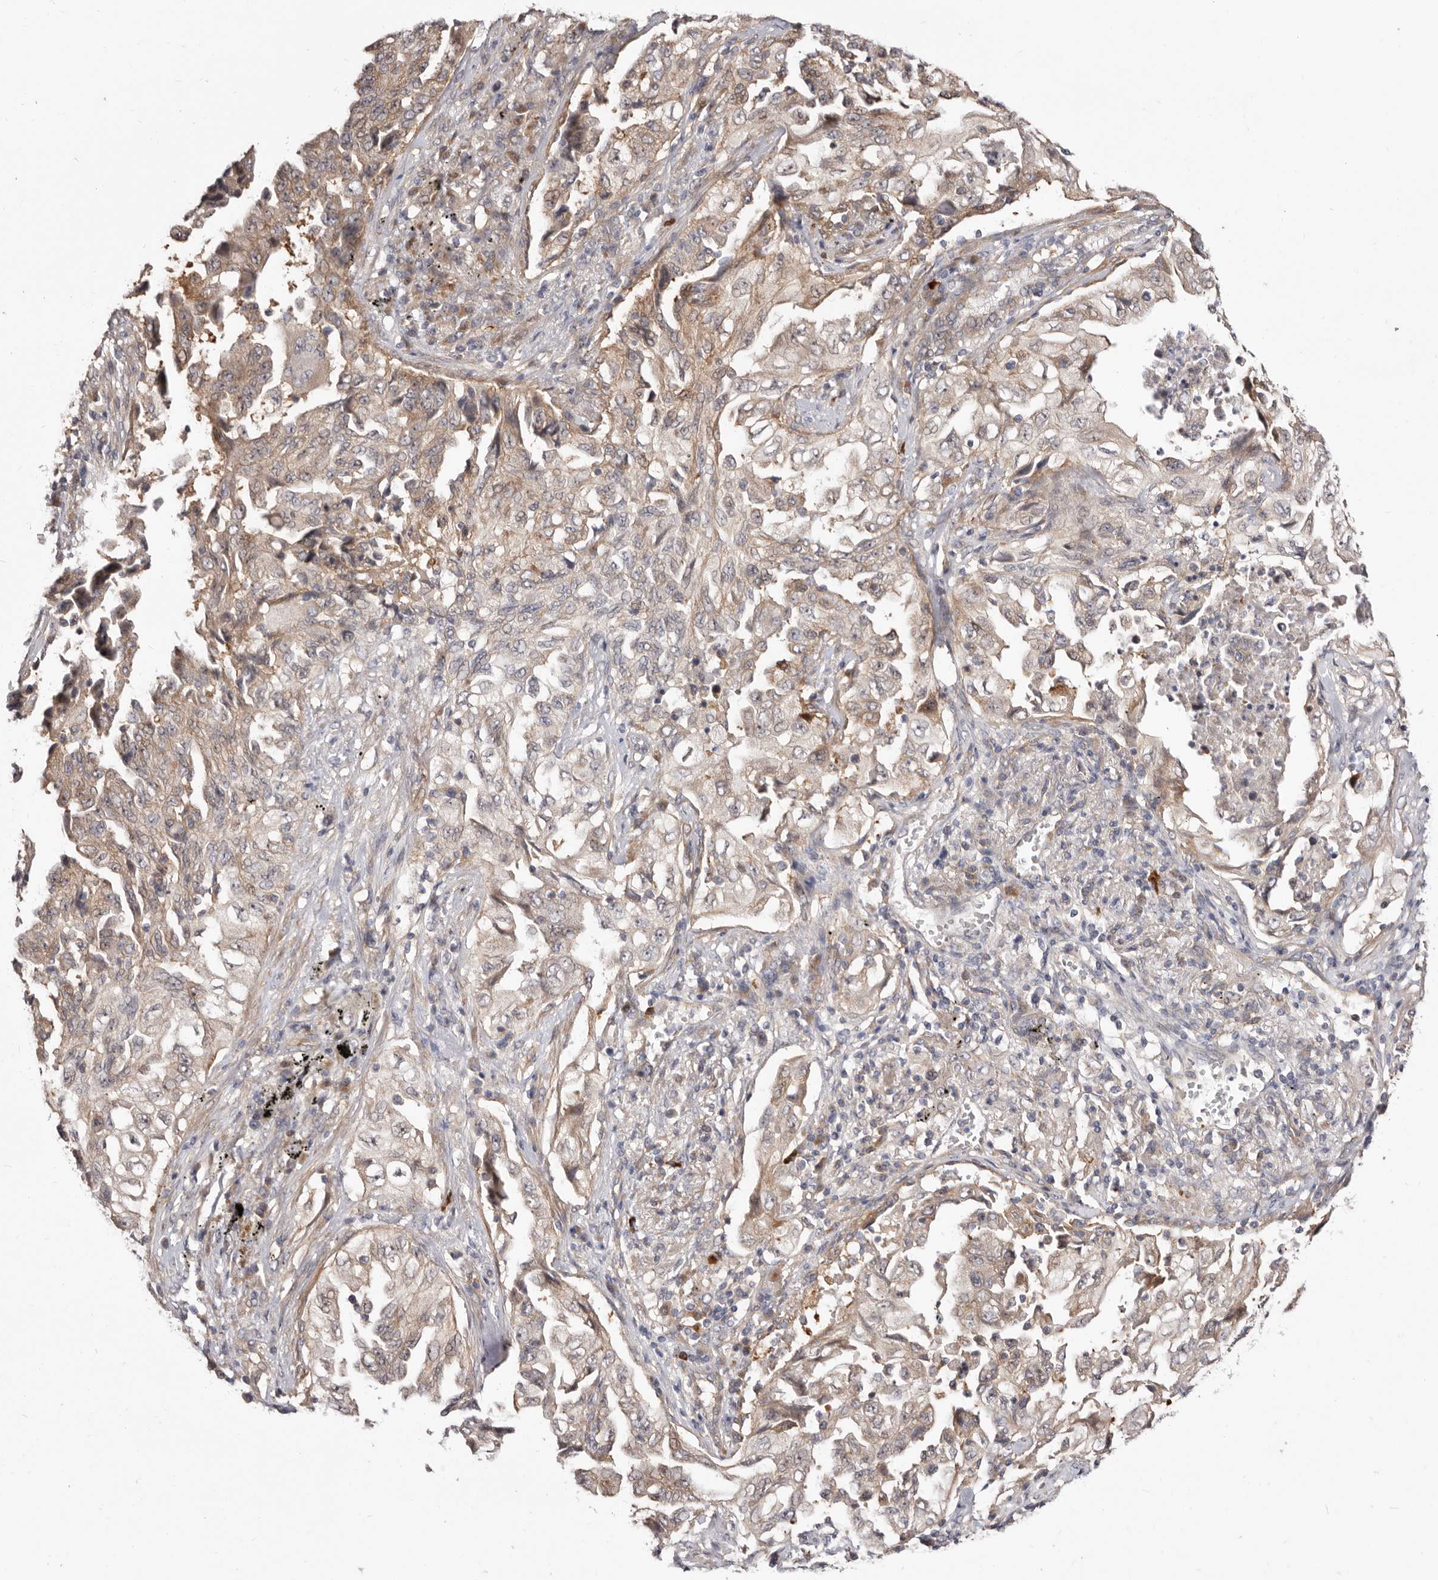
{"staining": {"intensity": "weak", "quantity": ">75%", "location": "cytoplasmic/membranous"}, "tissue": "lung cancer", "cell_type": "Tumor cells", "image_type": "cancer", "snomed": [{"axis": "morphology", "description": "Adenocarcinoma, NOS"}, {"axis": "topography", "description": "Lung"}], "caption": "Protein expression analysis of human lung cancer (adenocarcinoma) reveals weak cytoplasmic/membranous staining in about >75% of tumor cells.", "gene": "GPATCH4", "patient": {"sex": "female", "age": 51}}